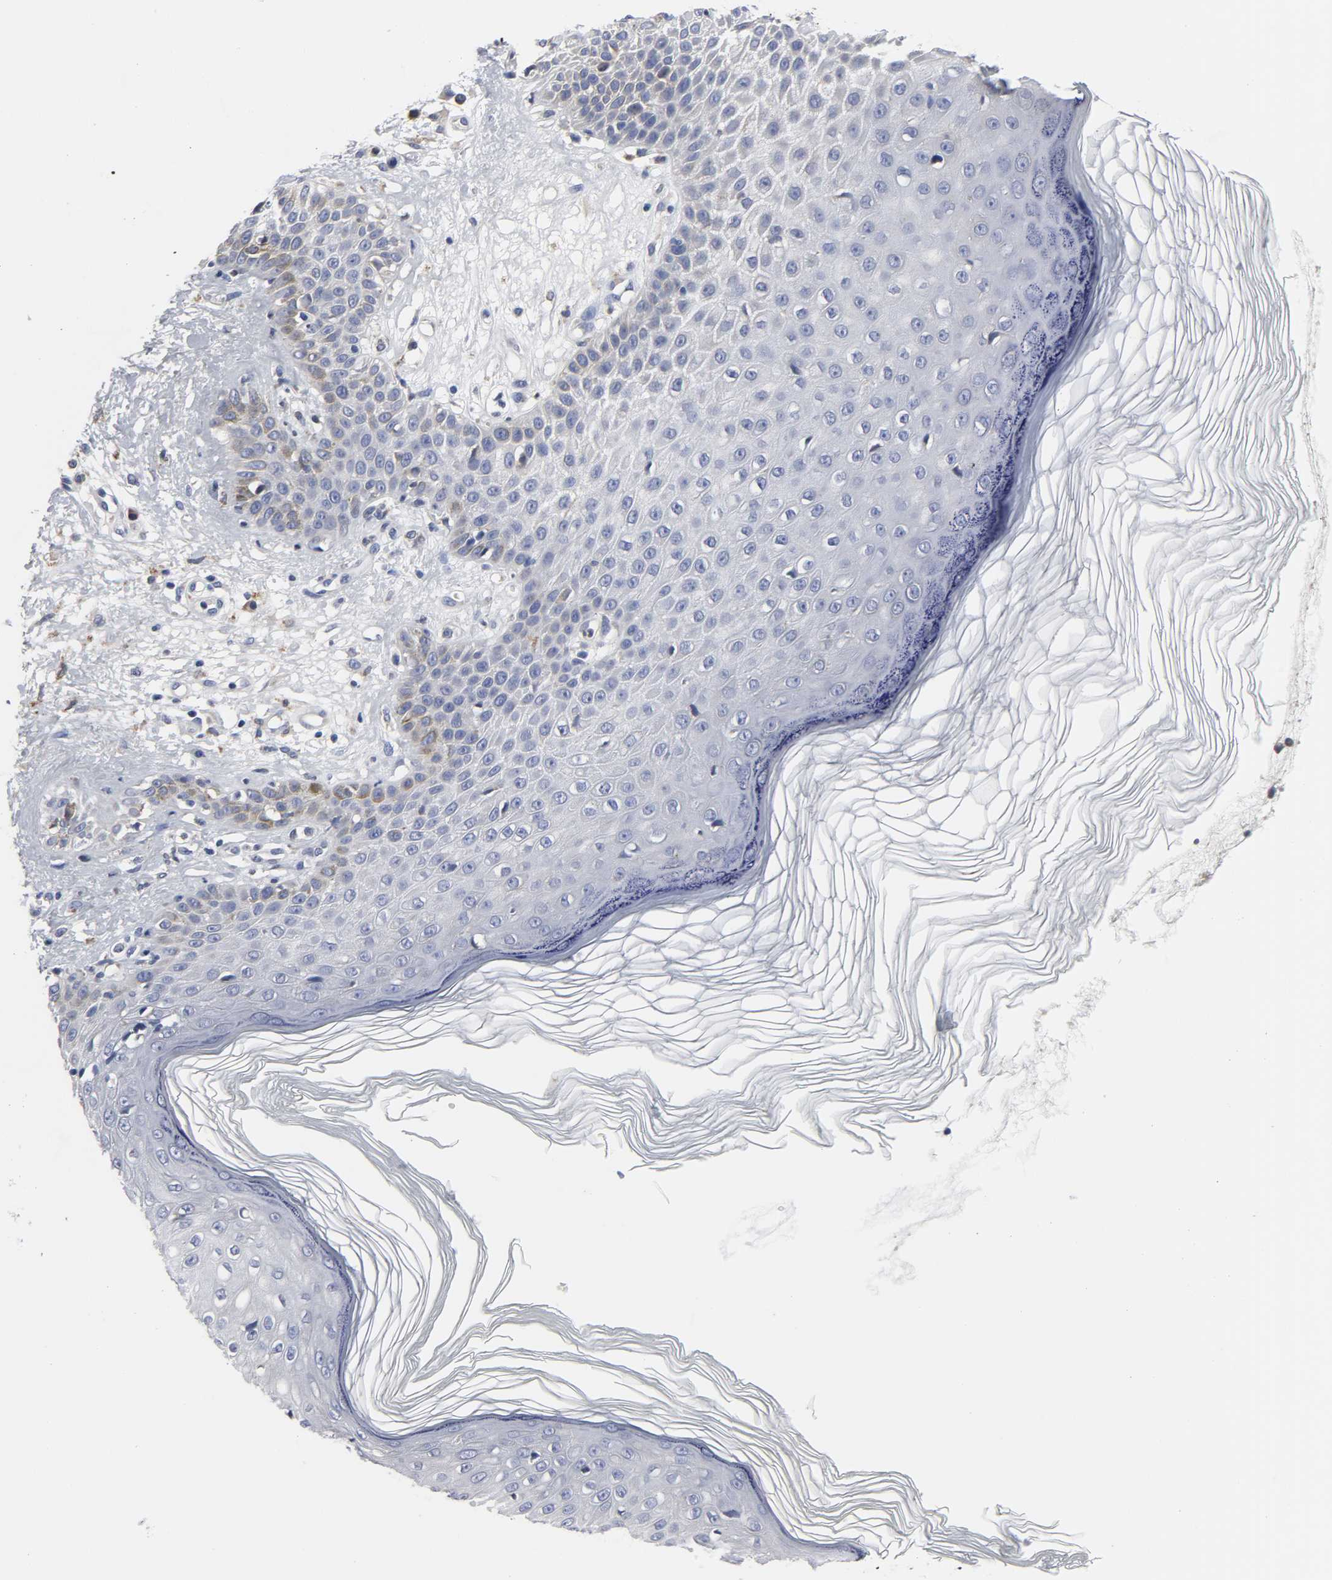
{"staining": {"intensity": "negative", "quantity": "none", "location": "none"}, "tissue": "skin cancer", "cell_type": "Tumor cells", "image_type": "cancer", "snomed": [{"axis": "morphology", "description": "Squamous cell carcinoma, NOS"}, {"axis": "topography", "description": "Skin"}], "caption": "Tumor cells are negative for protein expression in human skin cancer (squamous cell carcinoma).", "gene": "HCK", "patient": {"sex": "female", "age": 78}}